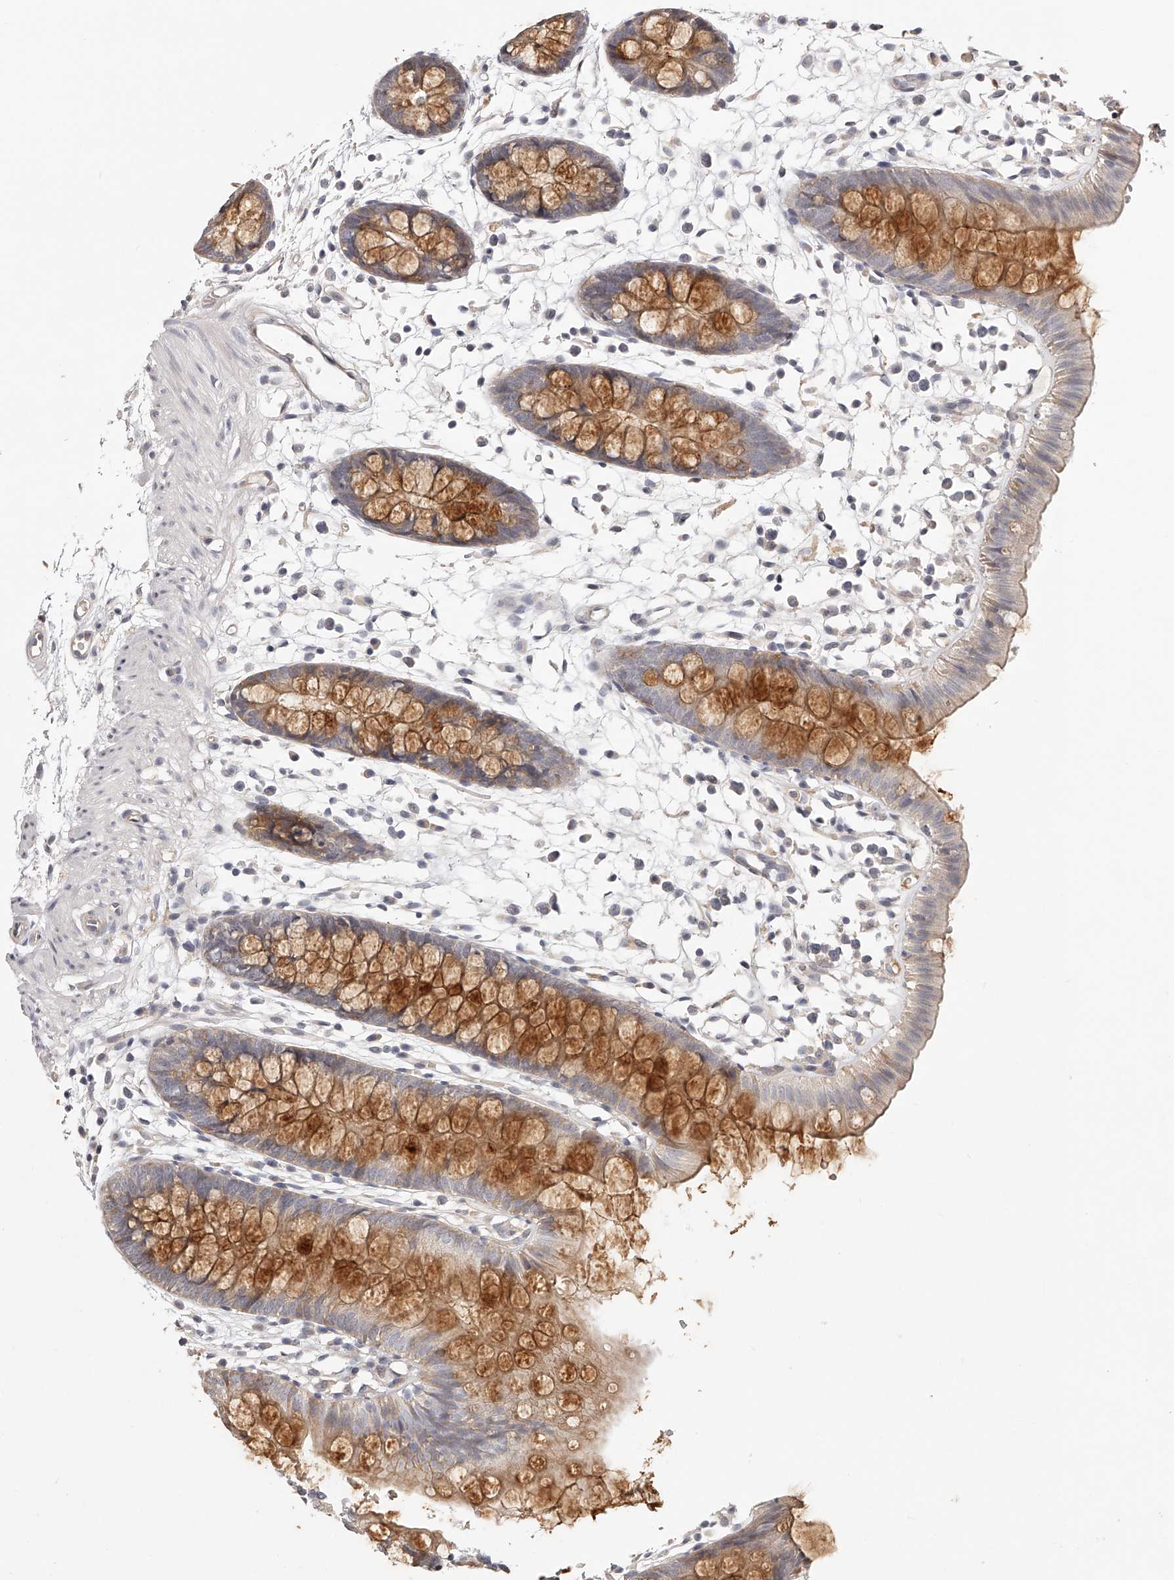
{"staining": {"intensity": "negative", "quantity": "none", "location": "none"}, "tissue": "colon", "cell_type": "Endothelial cells", "image_type": "normal", "snomed": [{"axis": "morphology", "description": "Normal tissue, NOS"}, {"axis": "topography", "description": "Colon"}], "caption": "High magnification brightfield microscopy of benign colon stained with DAB (brown) and counterstained with hematoxylin (blue): endothelial cells show no significant expression. (DAB (3,3'-diaminobenzidine) immunohistochemistry, high magnification).", "gene": "ZNF582", "patient": {"sex": "male", "age": 56}}